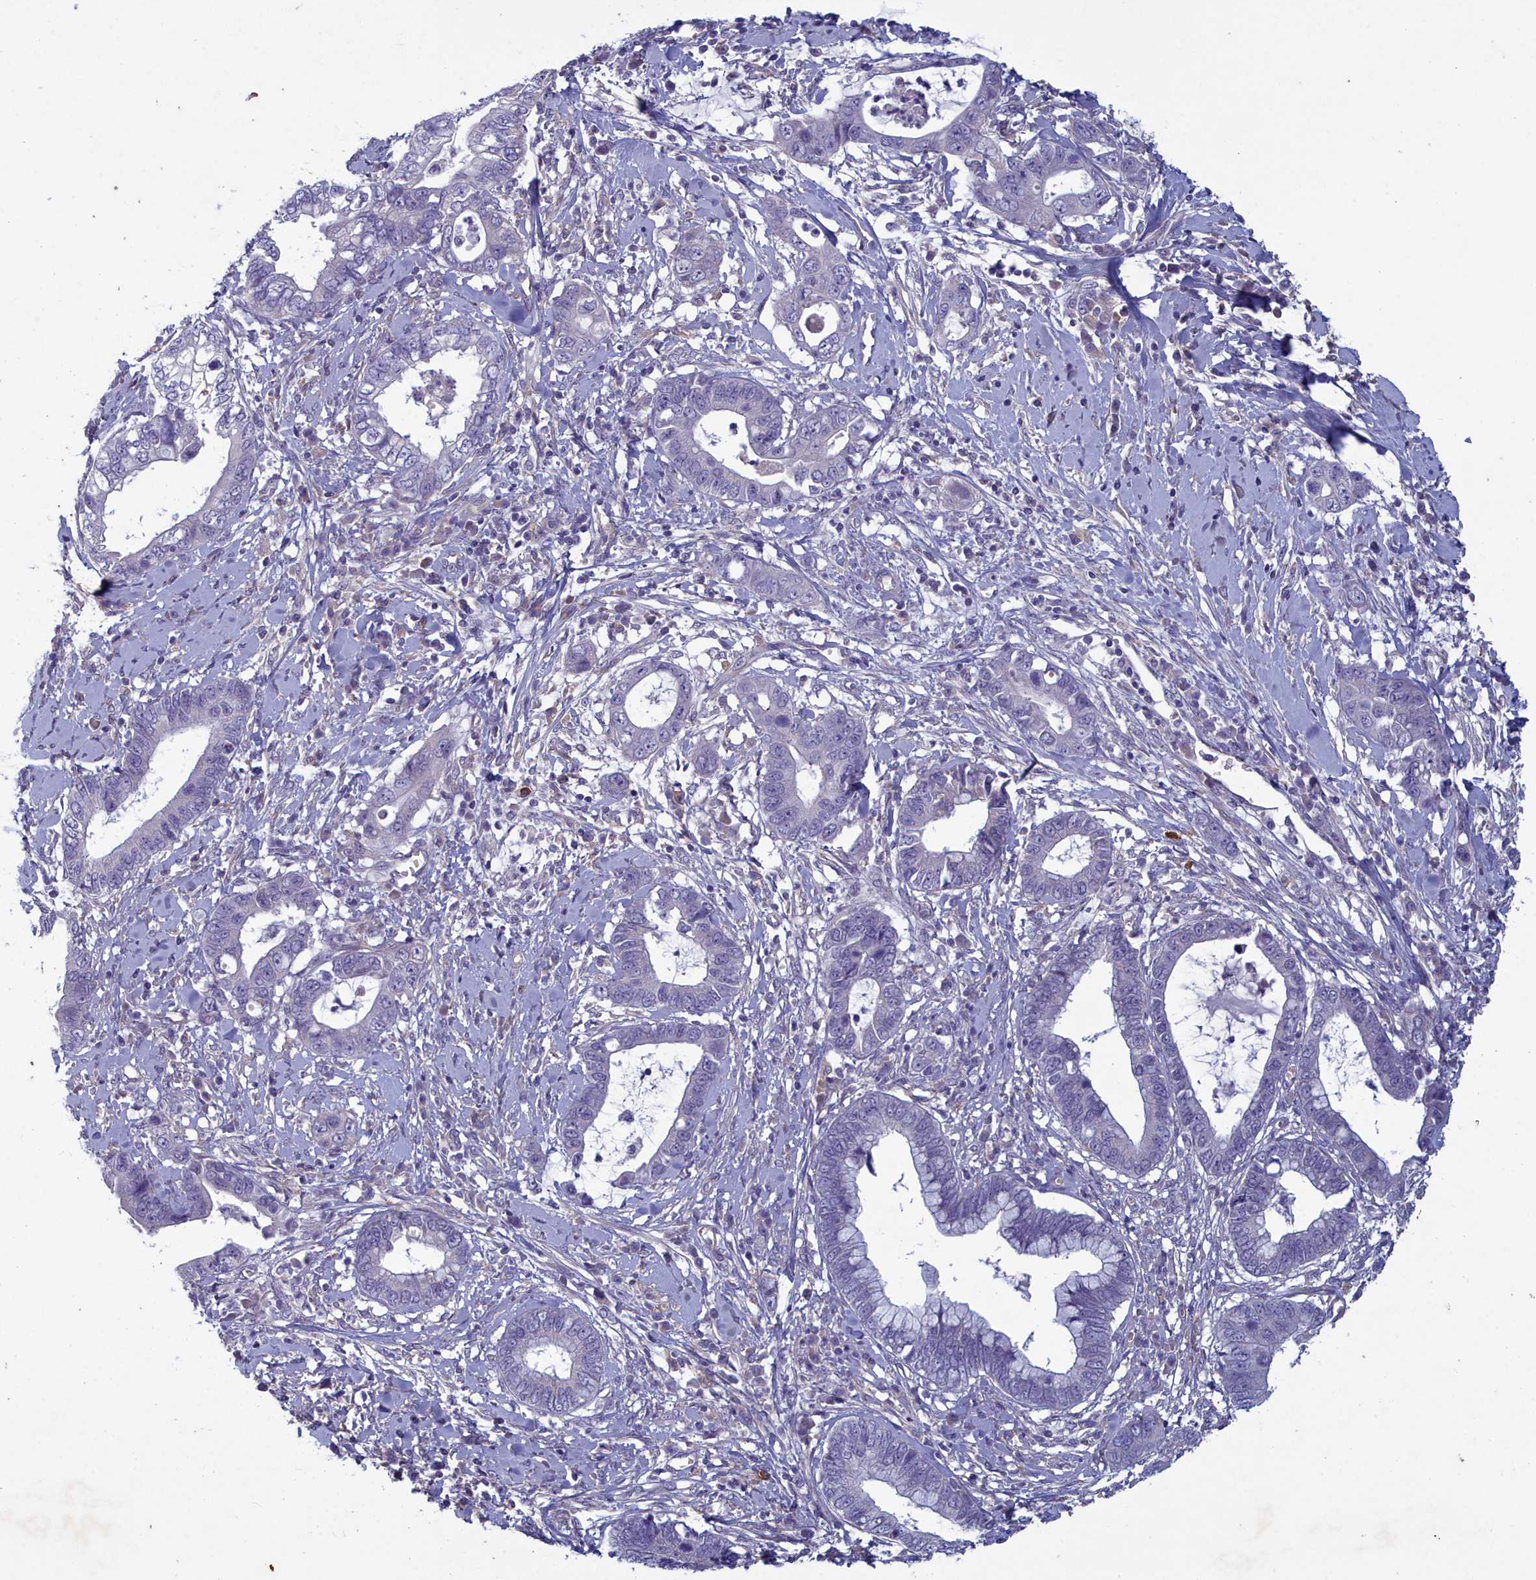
{"staining": {"intensity": "negative", "quantity": "none", "location": "none"}, "tissue": "cervical cancer", "cell_type": "Tumor cells", "image_type": "cancer", "snomed": [{"axis": "morphology", "description": "Adenocarcinoma, NOS"}, {"axis": "topography", "description": "Cervix"}], "caption": "IHC micrograph of human adenocarcinoma (cervical) stained for a protein (brown), which exhibits no expression in tumor cells. Brightfield microscopy of IHC stained with DAB (brown) and hematoxylin (blue), captured at high magnification.", "gene": "PLEKHG6", "patient": {"sex": "female", "age": 44}}